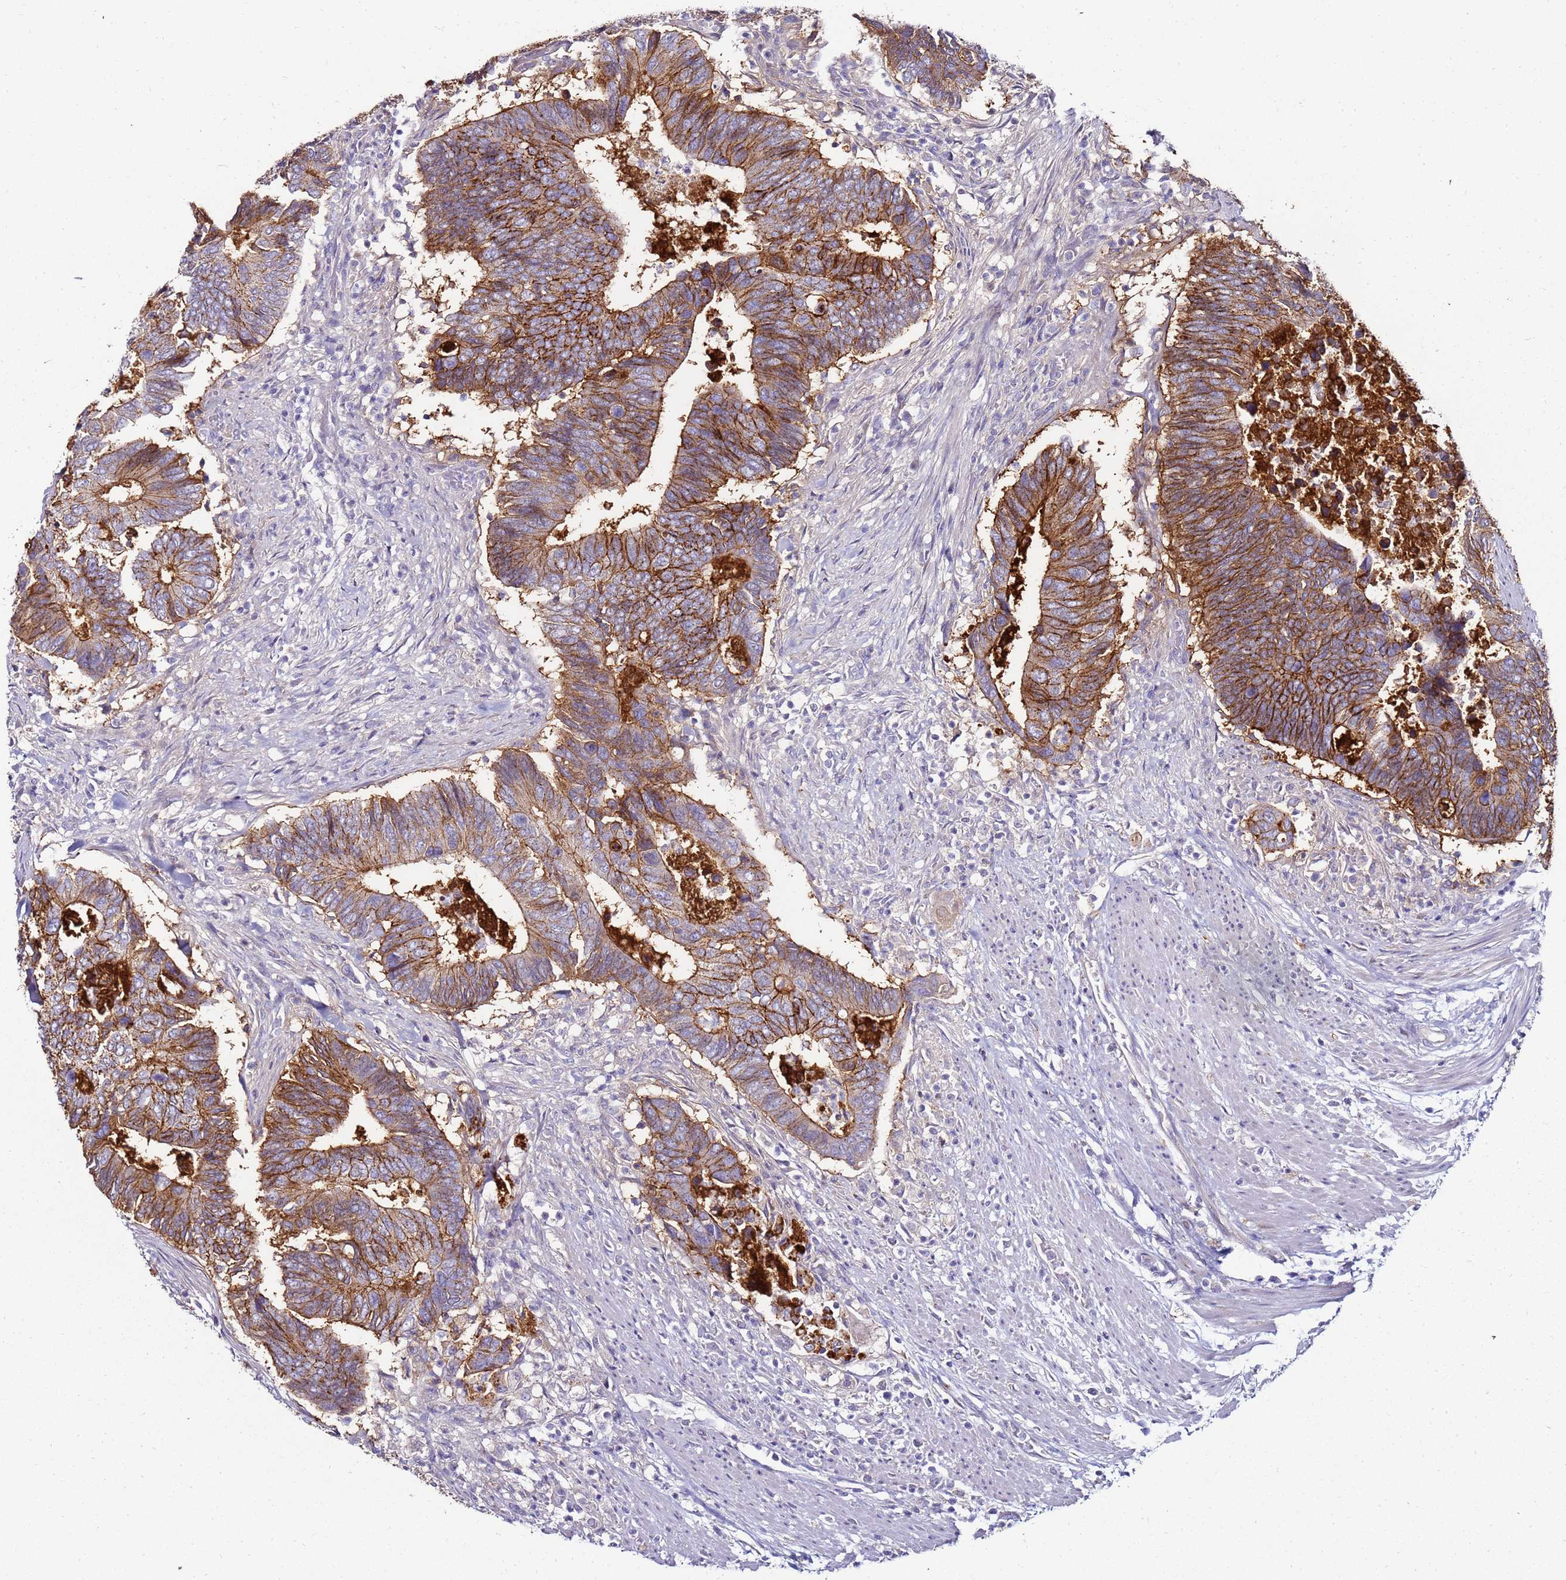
{"staining": {"intensity": "strong", "quantity": ">75%", "location": "cytoplasmic/membranous"}, "tissue": "colorectal cancer", "cell_type": "Tumor cells", "image_type": "cancer", "snomed": [{"axis": "morphology", "description": "Adenocarcinoma, NOS"}, {"axis": "topography", "description": "Colon"}], "caption": "Tumor cells exhibit high levels of strong cytoplasmic/membranous staining in about >75% of cells in human colorectal cancer. The staining was performed using DAB, with brown indicating positive protein expression. Nuclei are stained blue with hematoxylin.", "gene": "GPN3", "patient": {"sex": "male", "age": 87}}